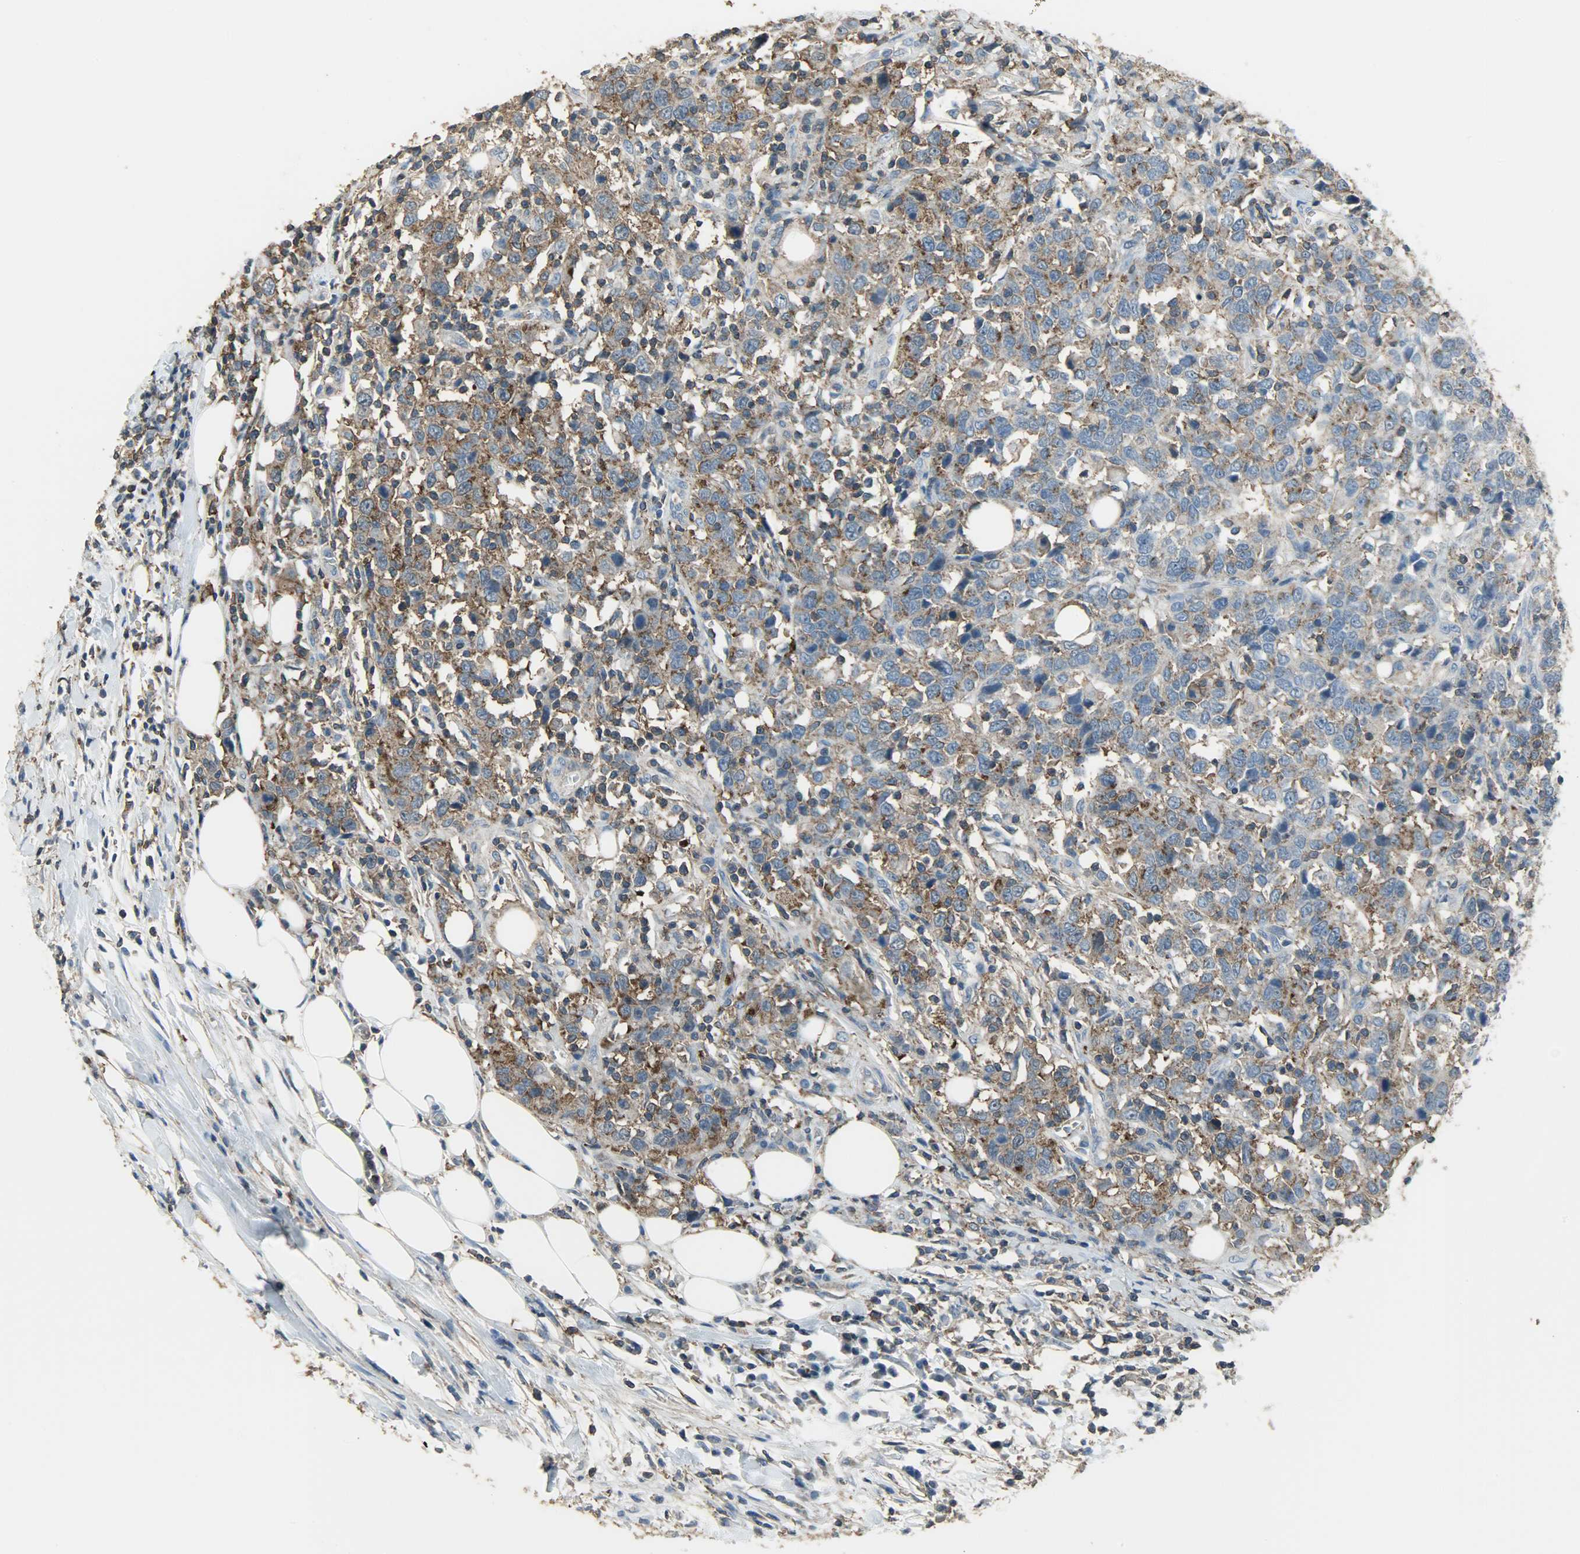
{"staining": {"intensity": "moderate", "quantity": ">75%", "location": "cytoplasmic/membranous"}, "tissue": "urothelial cancer", "cell_type": "Tumor cells", "image_type": "cancer", "snomed": [{"axis": "morphology", "description": "Urothelial carcinoma, High grade"}, {"axis": "topography", "description": "Urinary bladder"}], "caption": "Moderate cytoplasmic/membranous protein staining is seen in about >75% of tumor cells in high-grade urothelial carcinoma.", "gene": "DNAJA4", "patient": {"sex": "male", "age": 61}}